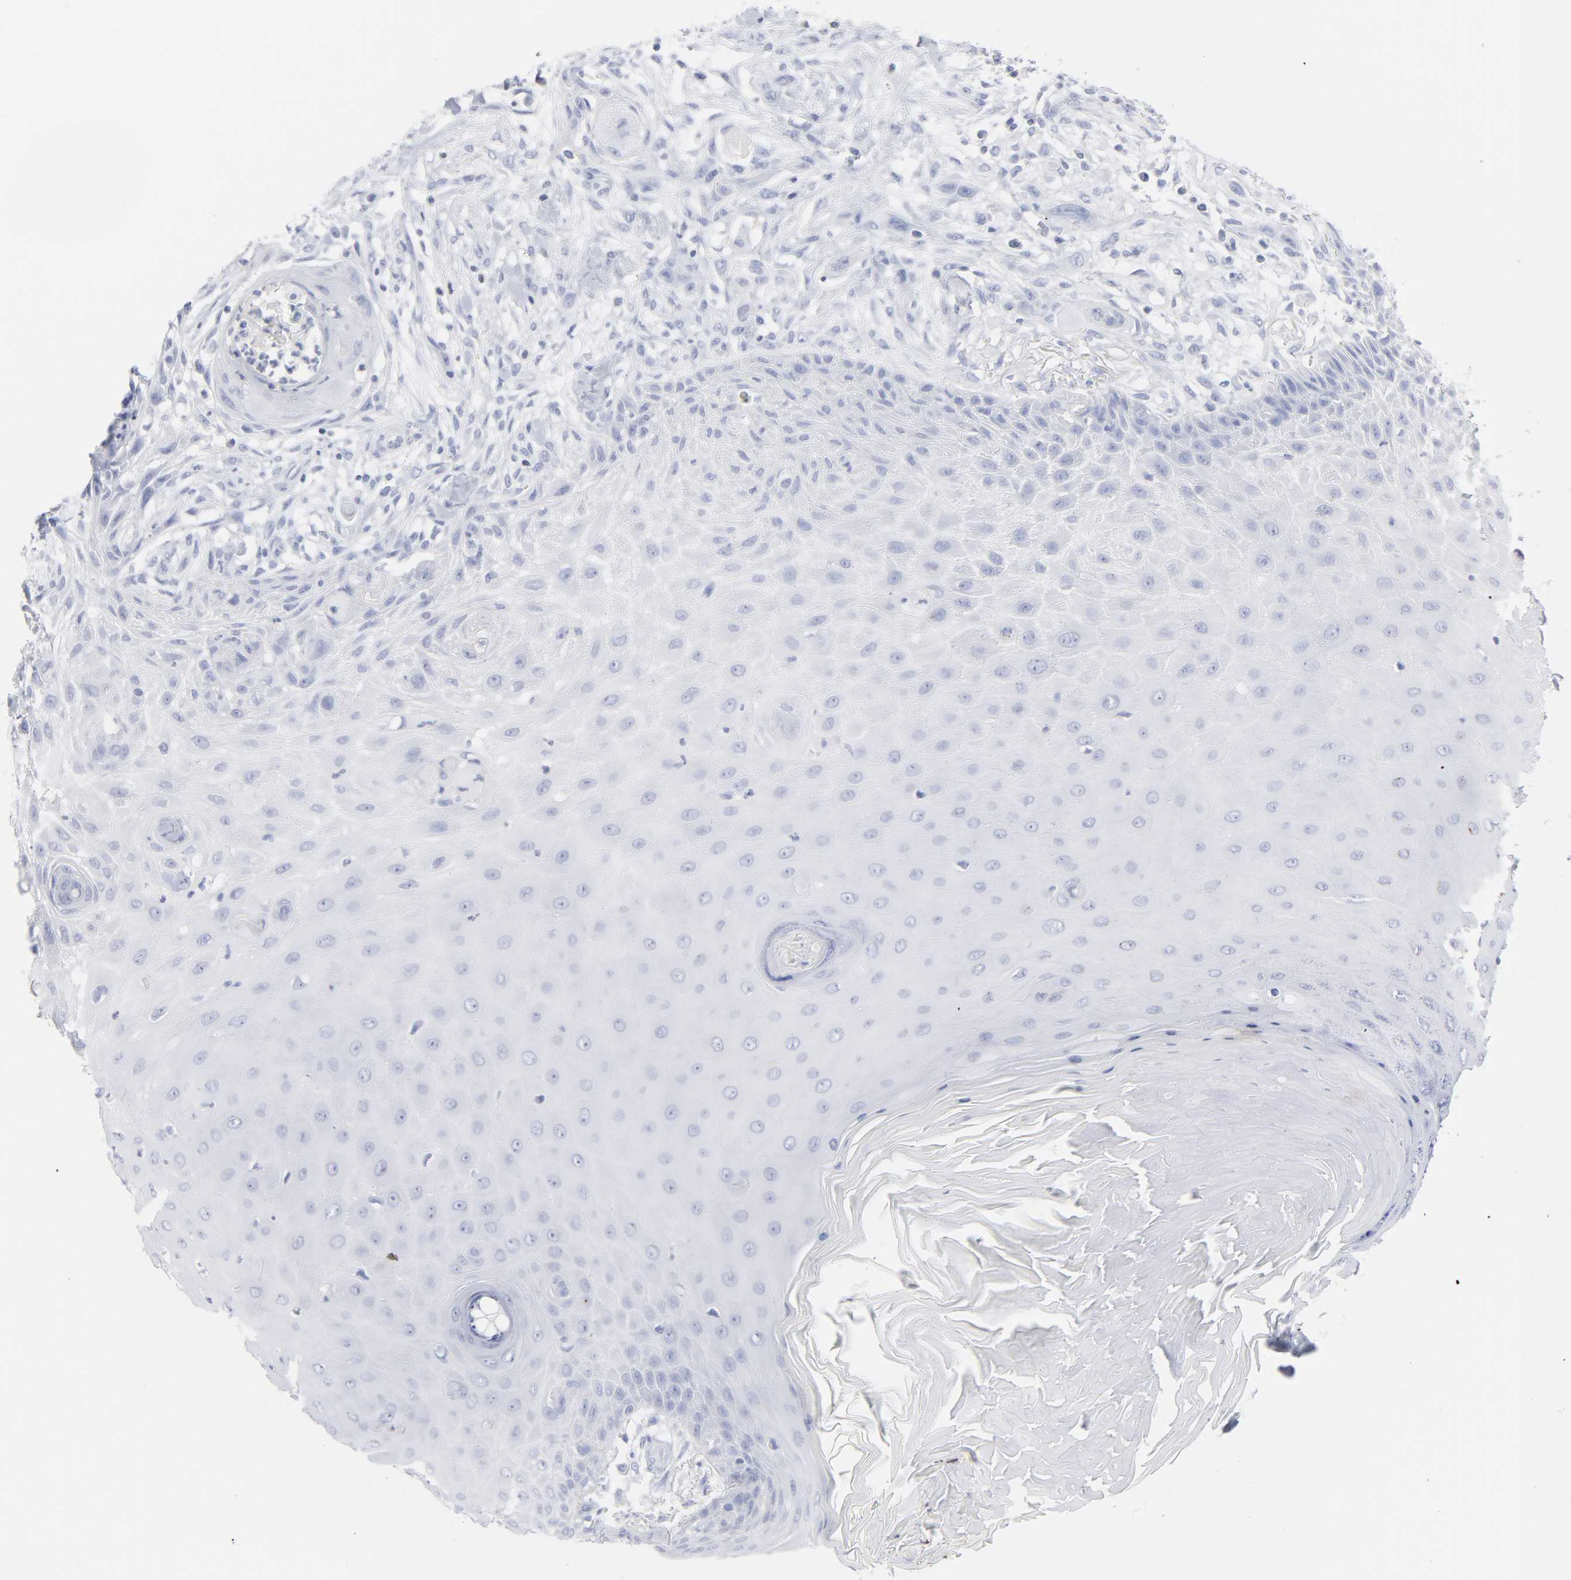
{"staining": {"intensity": "negative", "quantity": "none", "location": "none"}, "tissue": "skin cancer", "cell_type": "Tumor cells", "image_type": "cancer", "snomed": [{"axis": "morphology", "description": "Normal tissue, NOS"}, {"axis": "morphology", "description": "Squamous cell carcinoma, NOS"}, {"axis": "topography", "description": "Skin"}], "caption": "Immunohistochemistry (IHC) image of human squamous cell carcinoma (skin) stained for a protein (brown), which displays no expression in tumor cells.", "gene": "P2RY8", "patient": {"sex": "female", "age": 59}}